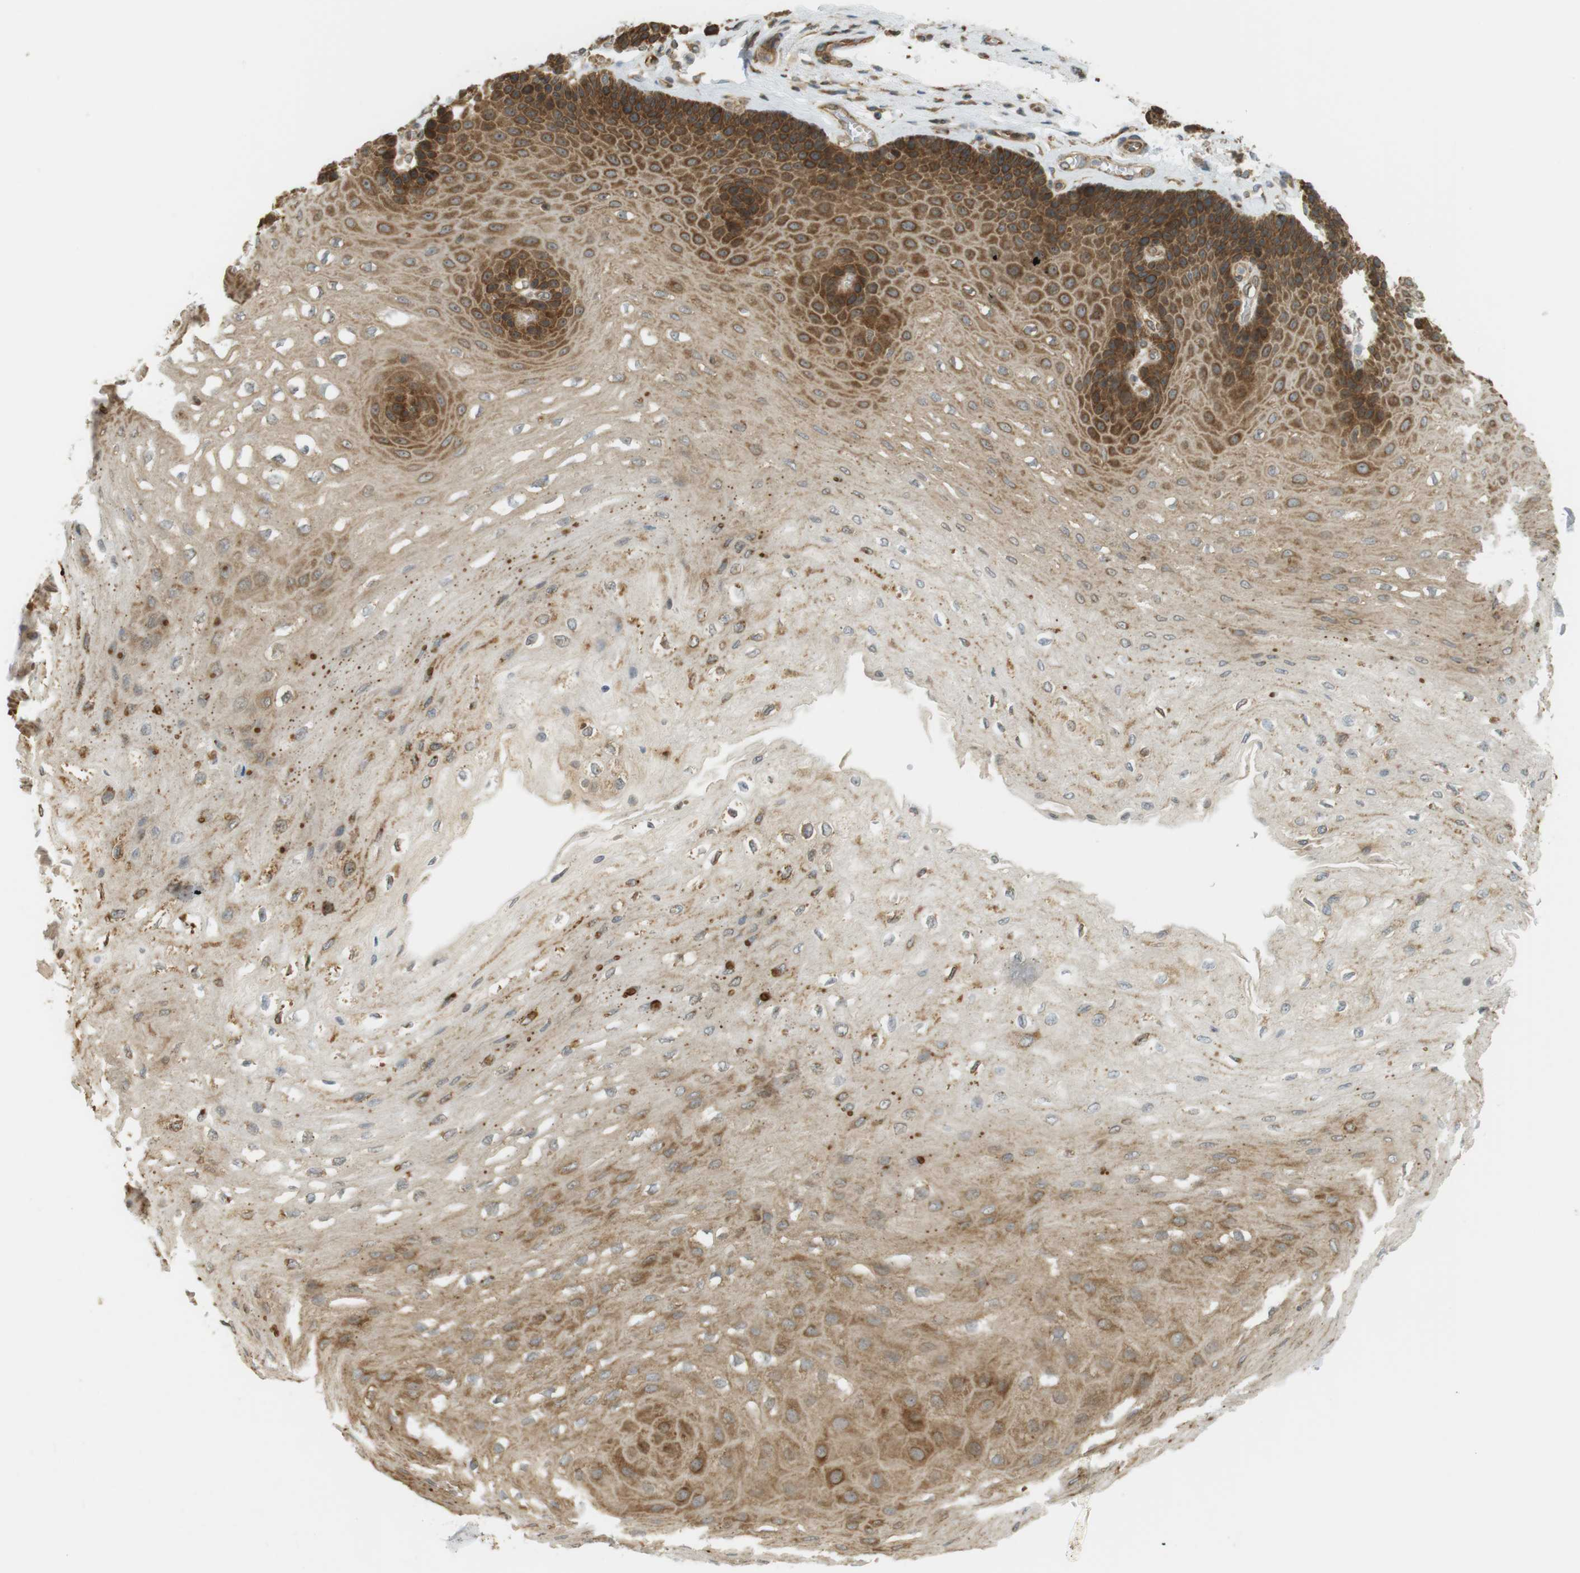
{"staining": {"intensity": "moderate", "quantity": ">75%", "location": "cytoplasmic/membranous"}, "tissue": "esophagus", "cell_type": "Squamous epithelial cells", "image_type": "normal", "snomed": [{"axis": "morphology", "description": "Normal tissue, NOS"}, {"axis": "topography", "description": "Esophagus"}], "caption": "Protein staining exhibits moderate cytoplasmic/membranous expression in about >75% of squamous epithelial cells in normal esophagus.", "gene": "PA2G4", "patient": {"sex": "female", "age": 72}}